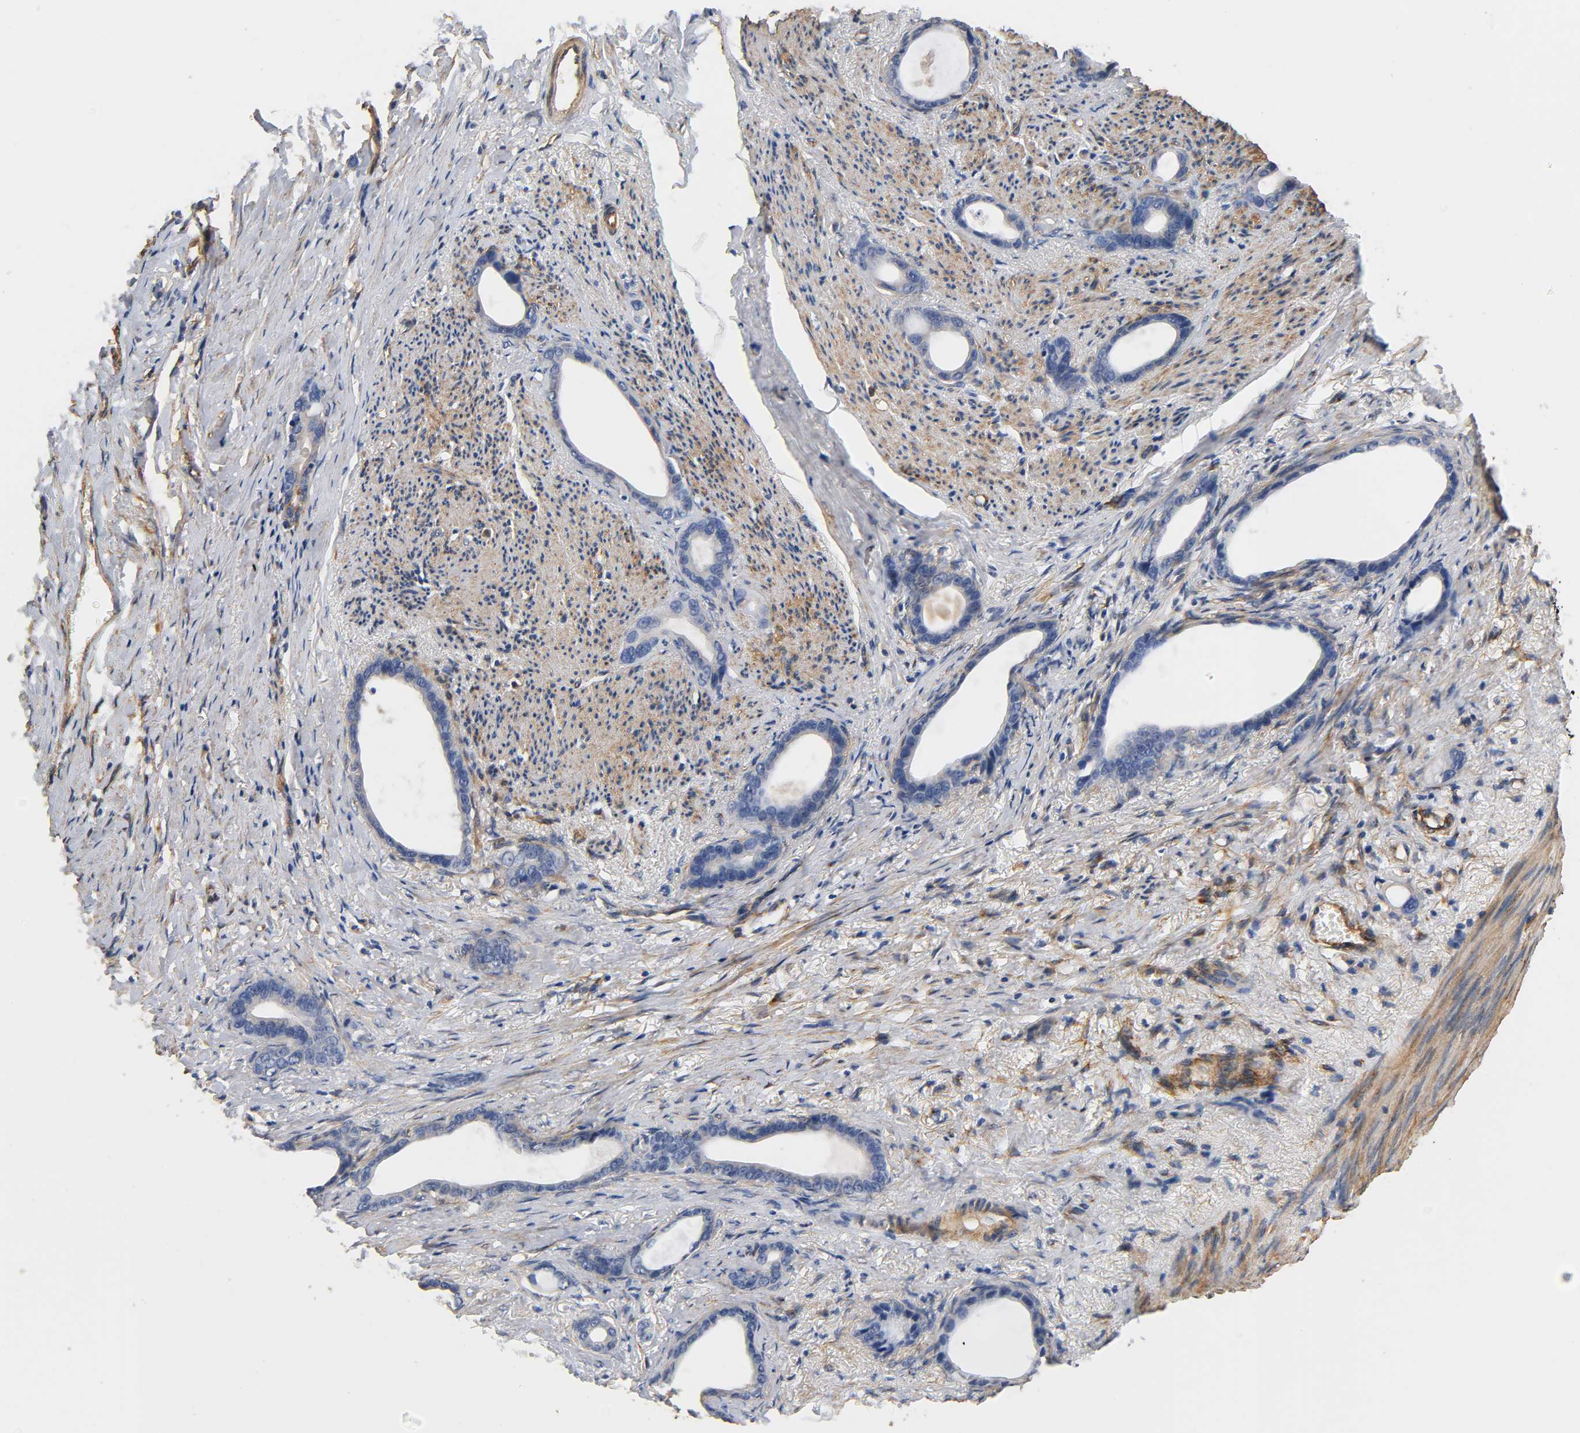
{"staining": {"intensity": "negative", "quantity": "none", "location": "none"}, "tissue": "stomach cancer", "cell_type": "Tumor cells", "image_type": "cancer", "snomed": [{"axis": "morphology", "description": "Adenocarcinoma, NOS"}, {"axis": "topography", "description": "Stomach"}], "caption": "The histopathology image reveals no staining of tumor cells in adenocarcinoma (stomach).", "gene": "IFITM3", "patient": {"sex": "female", "age": 75}}